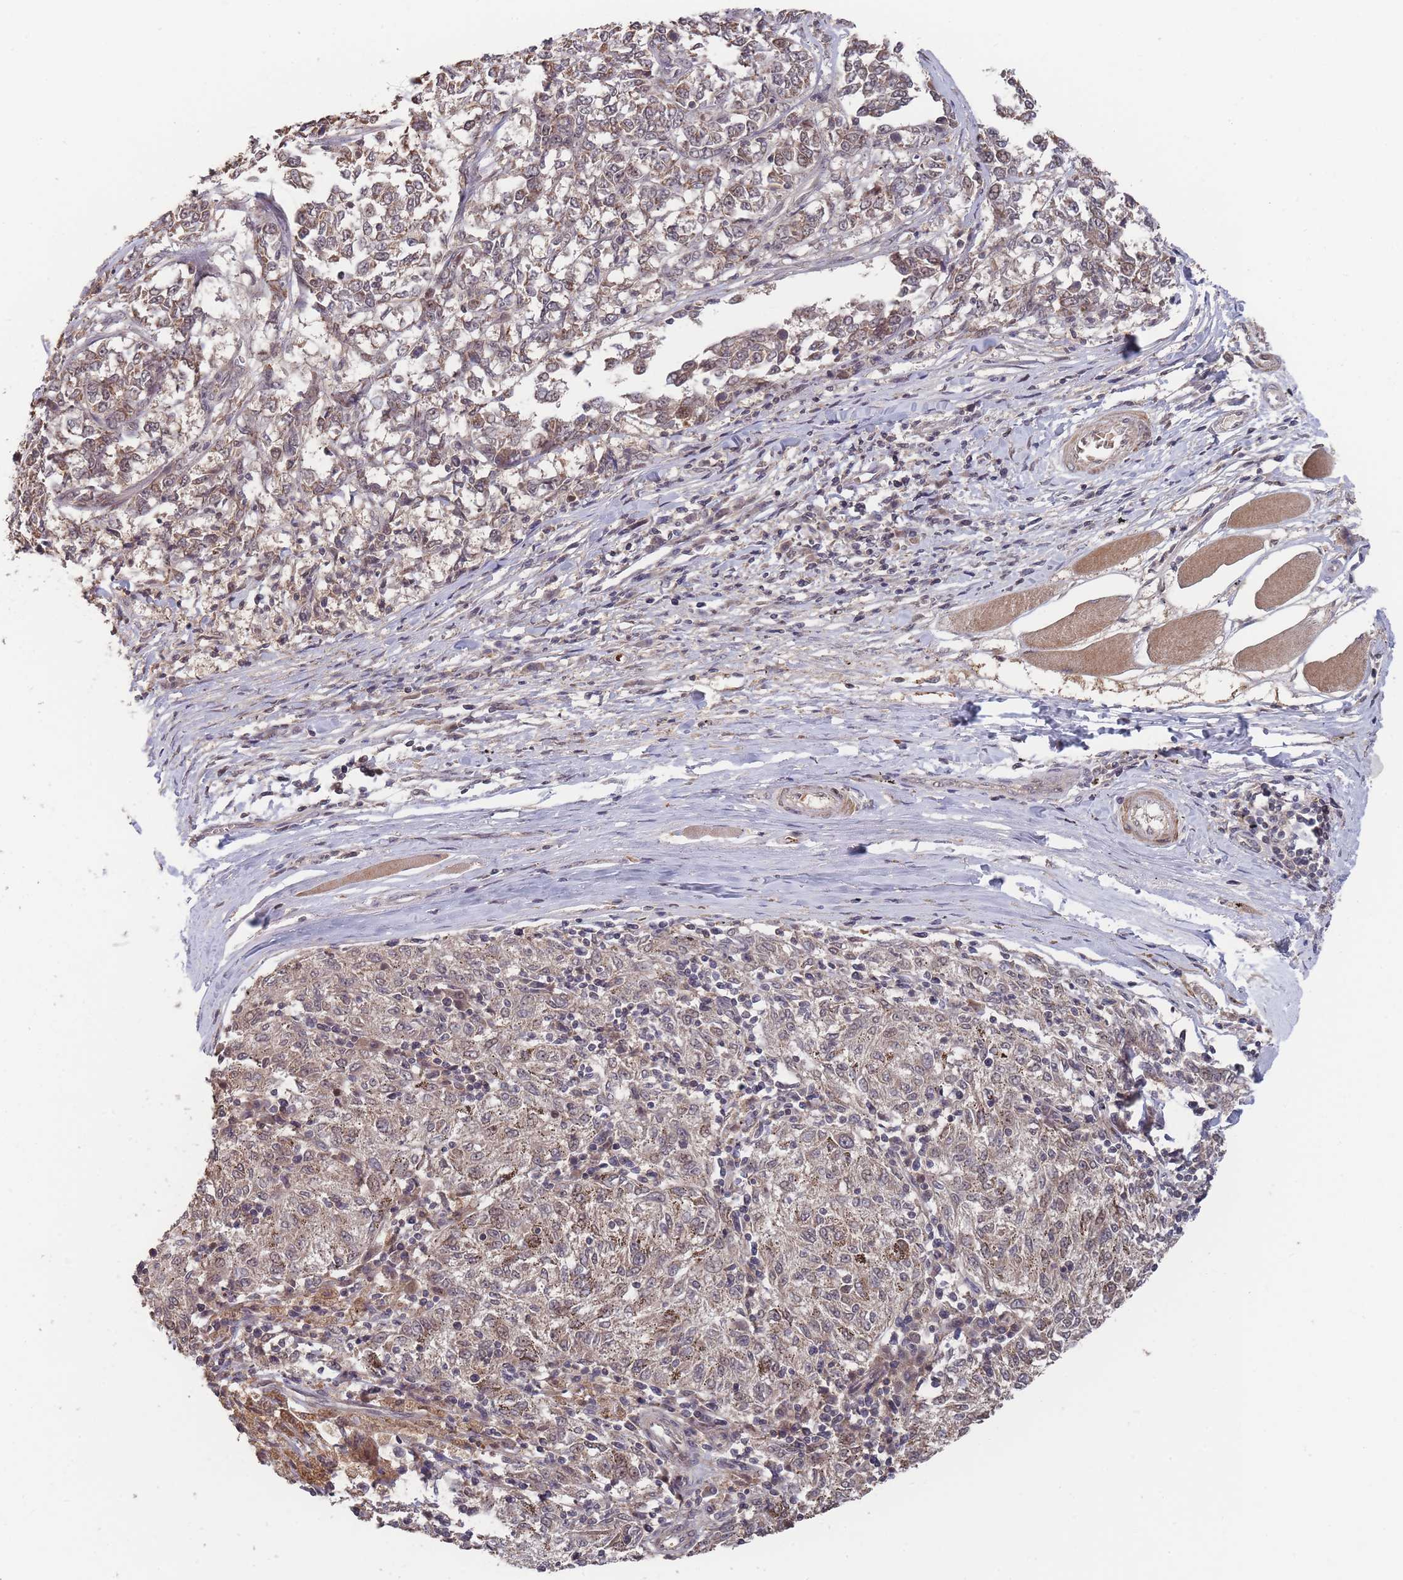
{"staining": {"intensity": "weak", "quantity": "25%-75%", "location": "cytoplasmic/membranous,nuclear"}, "tissue": "melanoma", "cell_type": "Tumor cells", "image_type": "cancer", "snomed": [{"axis": "morphology", "description": "Malignant melanoma, NOS"}, {"axis": "topography", "description": "Skin"}], "caption": "IHC staining of malignant melanoma, which displays low levels of weak cytoplasmic/membranous and nuclear staining in approximately 25%-75% of tumor cells indicating weak cytoplasmic/membranous and nuclear protein positivity. The staining was performed using DAB (3,3'-diaminobenzidine) (brown) for protein detection and nuclei were counterstained in hematoxylin (blue).", "gene": "SF3B1", "patient": {"sex": "female", "age": 72}}